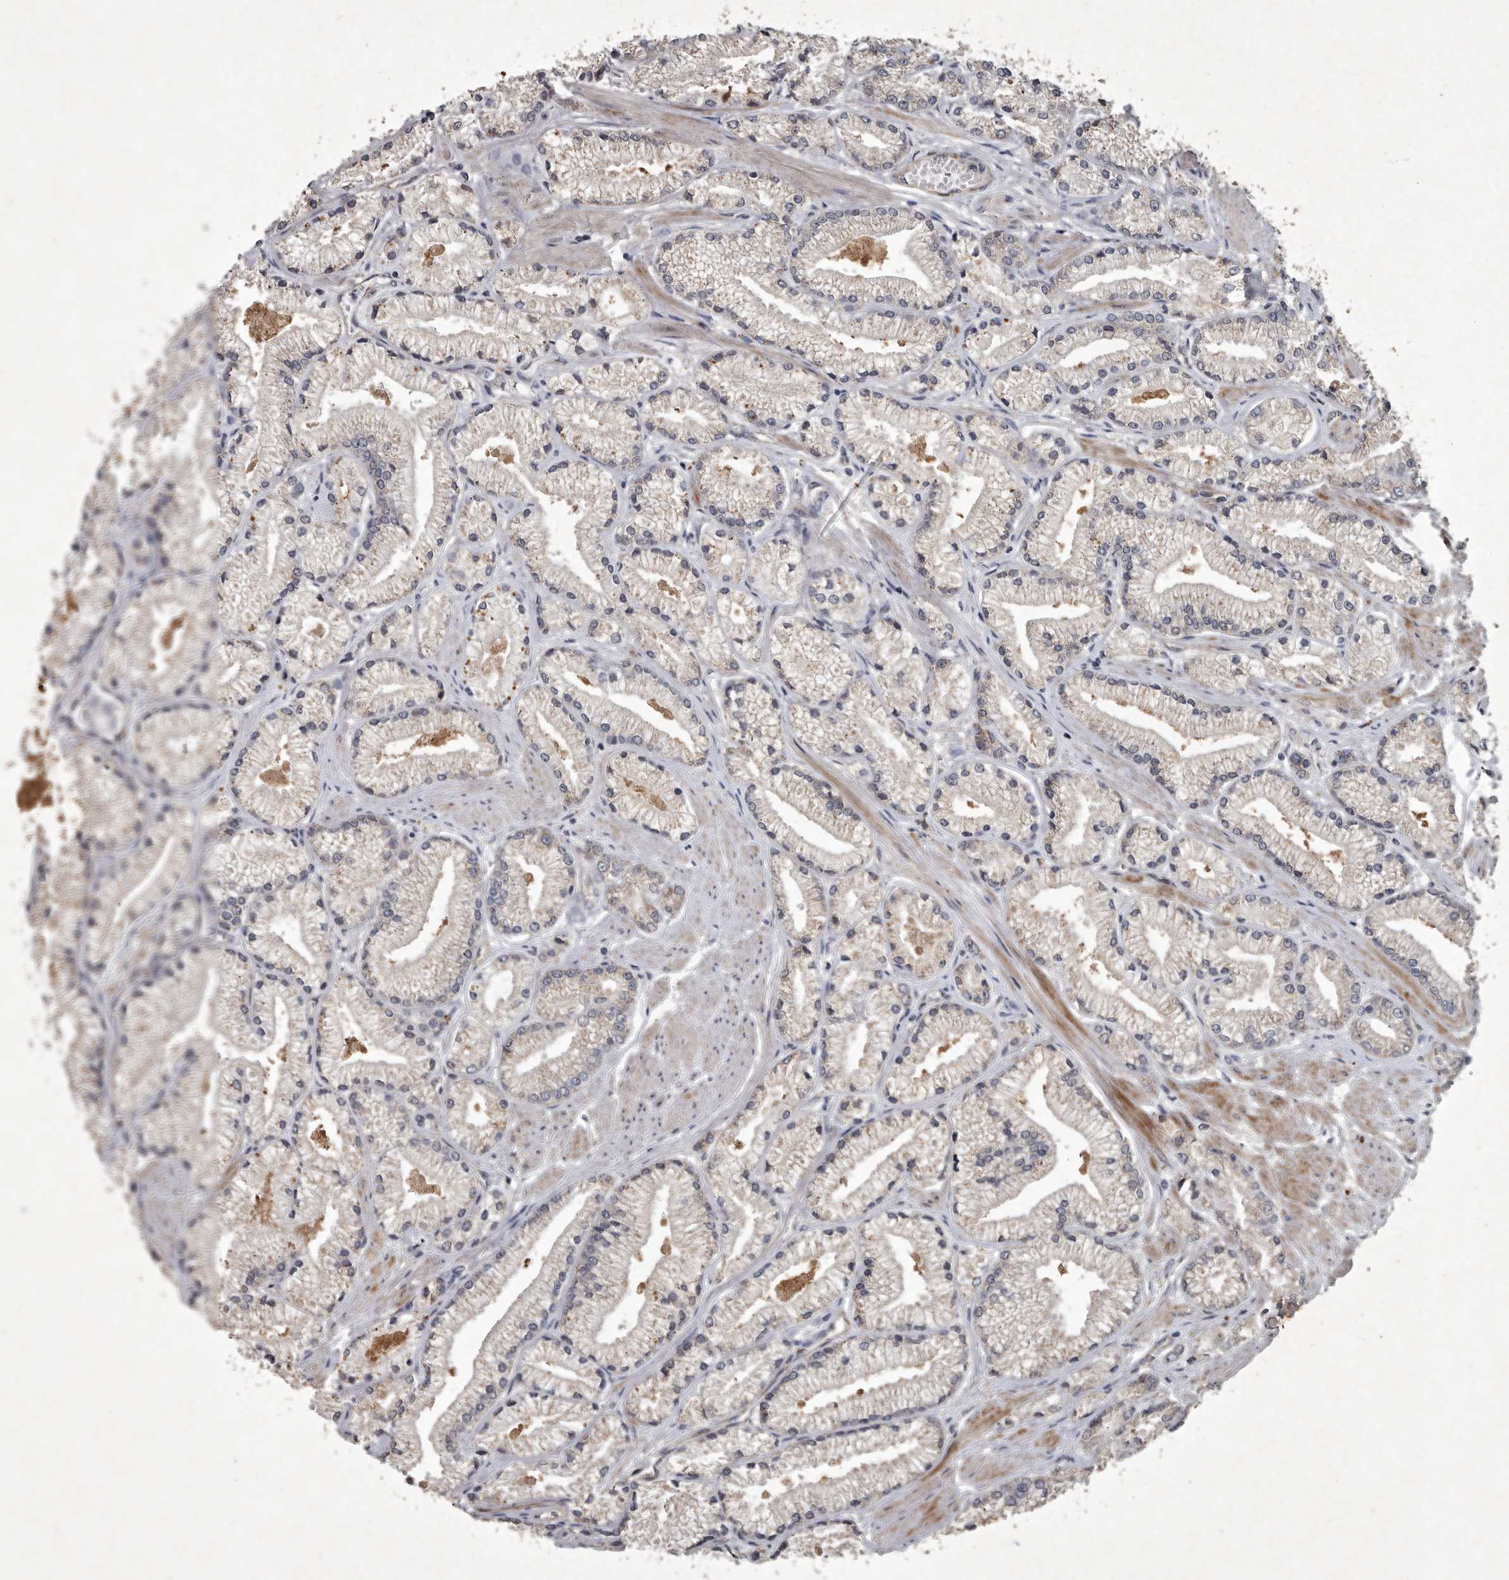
{"staining": {"intensity": "weak", "quantity": "25%-75%", "location": "cytoplasmic/membranous"}, "tissue": "prostate cancer", "cell_type": "Tumor cells", "image_type": "cancer", "snomed": [{"axis": "morphology", "description": "Adenocarcinoma, High grade"}, {"axis": "topography", "description": "Prostate"}], "caption": "Human prostate cancer (high-grade adenocarcinoma) stained with a brown dye exhibits weak cytoplasmic/membranous positive positivity in approximately 25%-75% of tumor cells.", "gene": "MRPS15", "patient": {"sex": "male", "age": 50}}